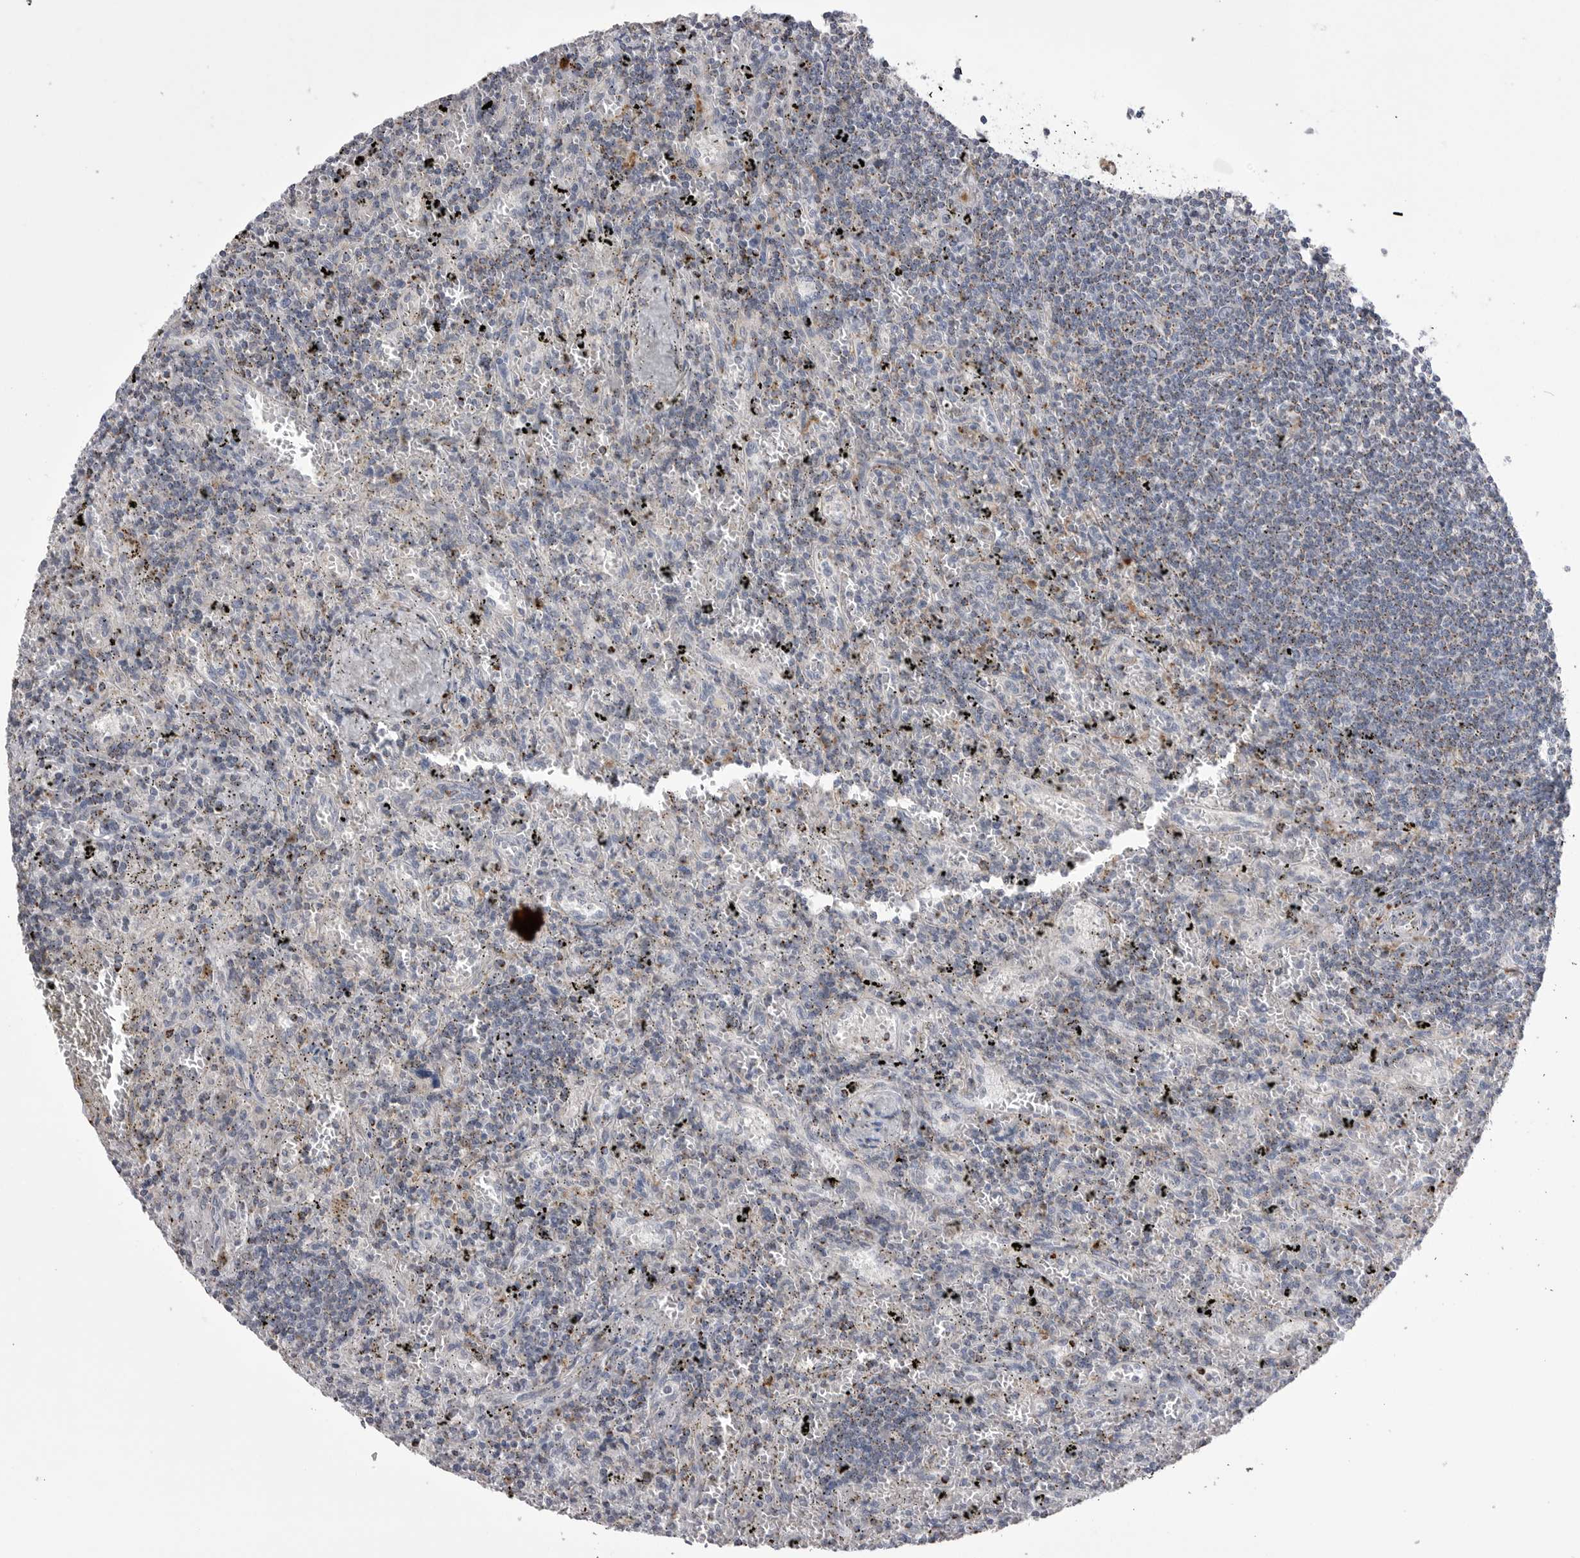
{"staining": {"intensity": "weak", "quantity": "25%-75%", "location": "cytoplasmic/membranous"}, "tissue": "lymphoma", "cell_type": "Tumor cells", "image_type": "cancer", "snomed": [{"axis": "morphology", "description": "Malignant lymphoma, non-Hodgkin's type, Low grade"}, {"axis": "topography", "description": "Spleen"}], "caption": "Malignant lymphoma, non-Hodgkin's type (low-grade) stained with a protein marker shows weak staining in tumor cells.", "gene": "PSPN", "patient": {"sex": "male", "age": 76}}